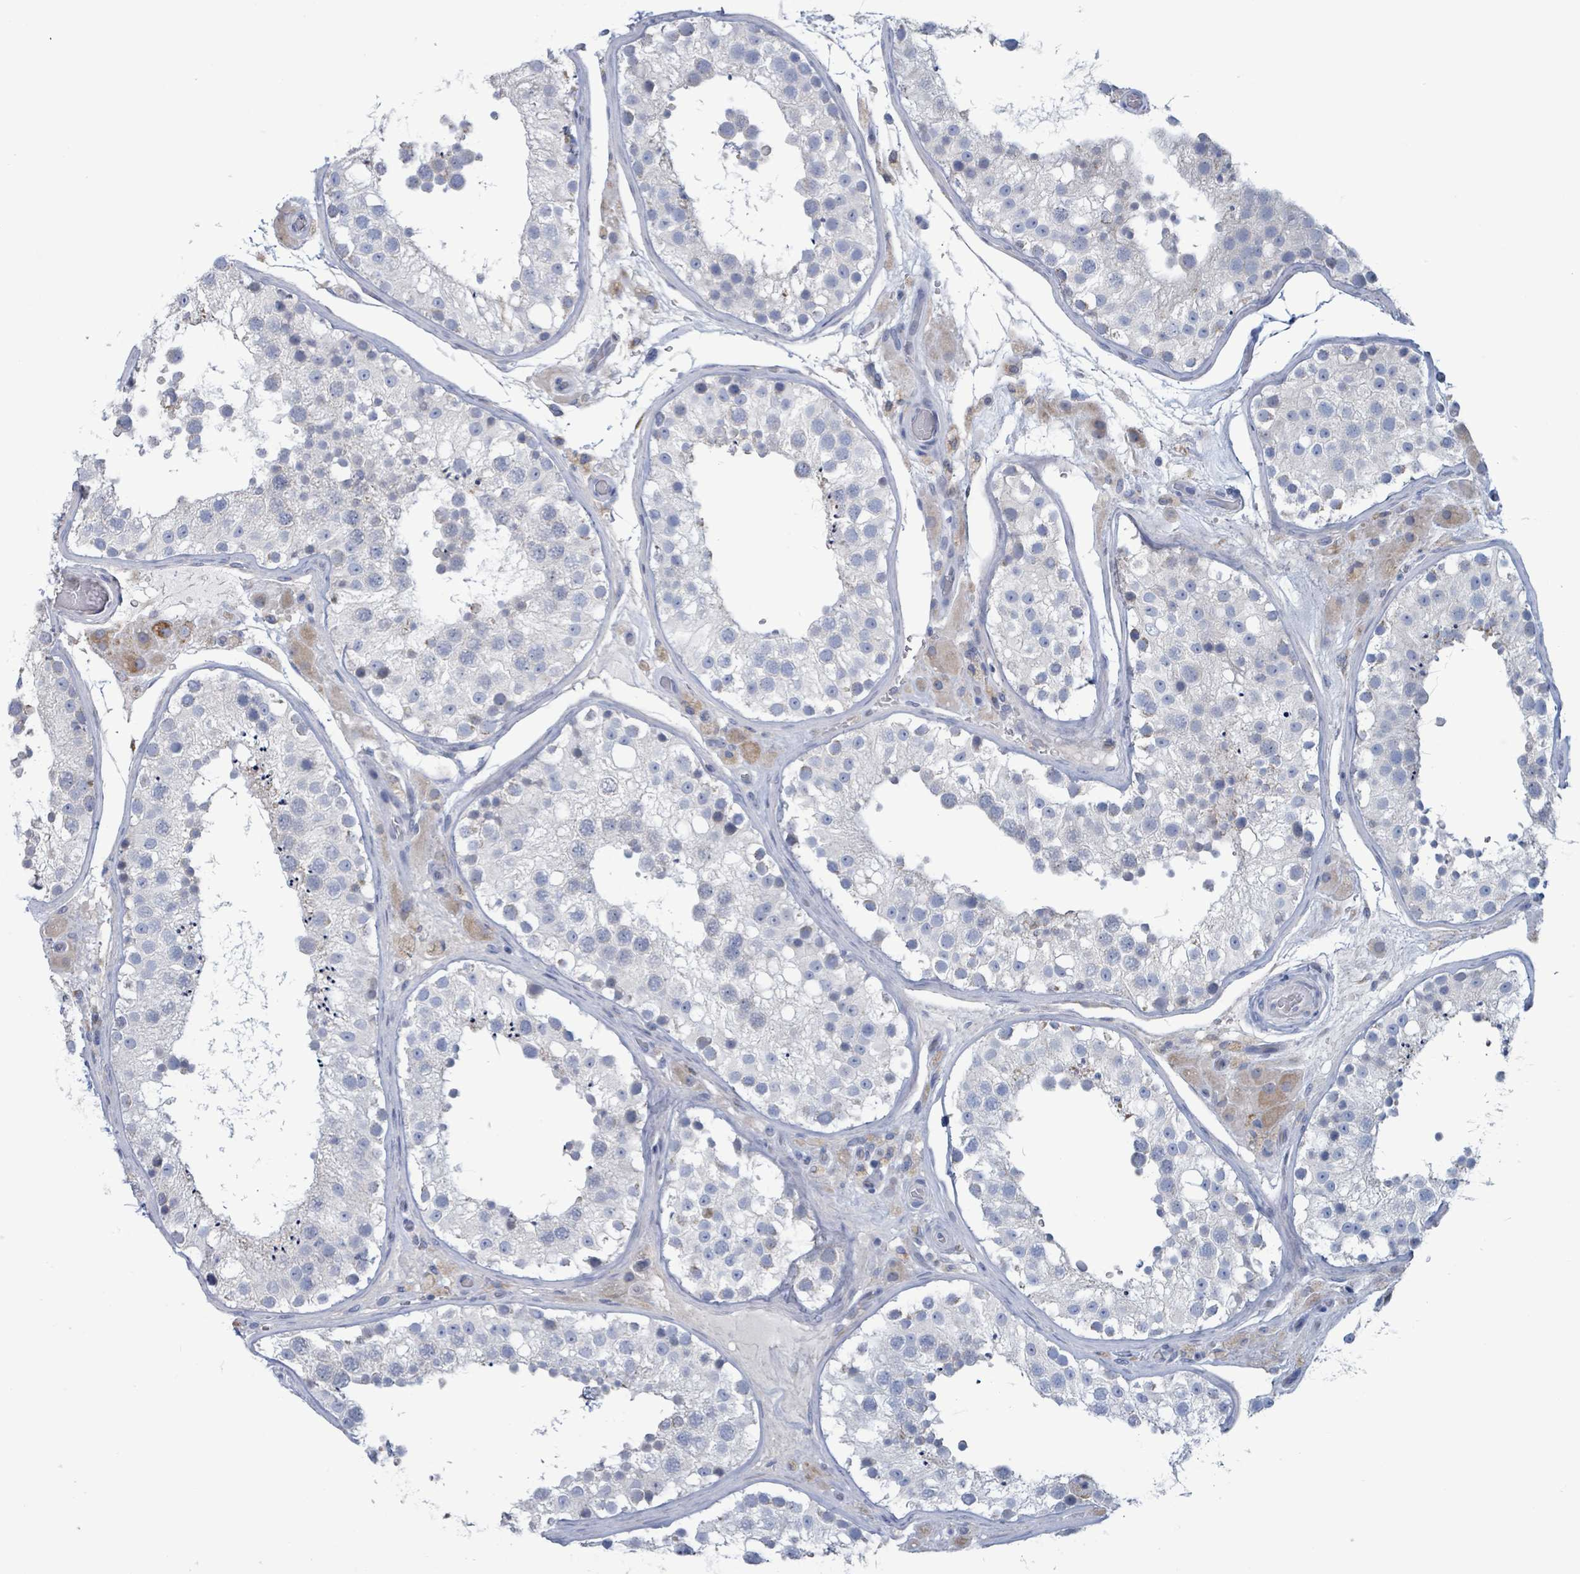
{"staining": {"intensity": "negative", "quantity": "none", "location": "none"}, "tissue": "testis", "cell_type": "Cells in seminiferous ducts", "image_type": "normal", "snomed": [{"axis": "morphology", "description": "Normal tissue, NOS"}, {"axis": "topography", "description": "Testis"}], "caption": "An IHC micrograph of benign testis is shown. There is no staining in cells in seminiferous ducts of testis.", "gene": "AKR1C4", "patient": {"sex": "male", "age": 26}}